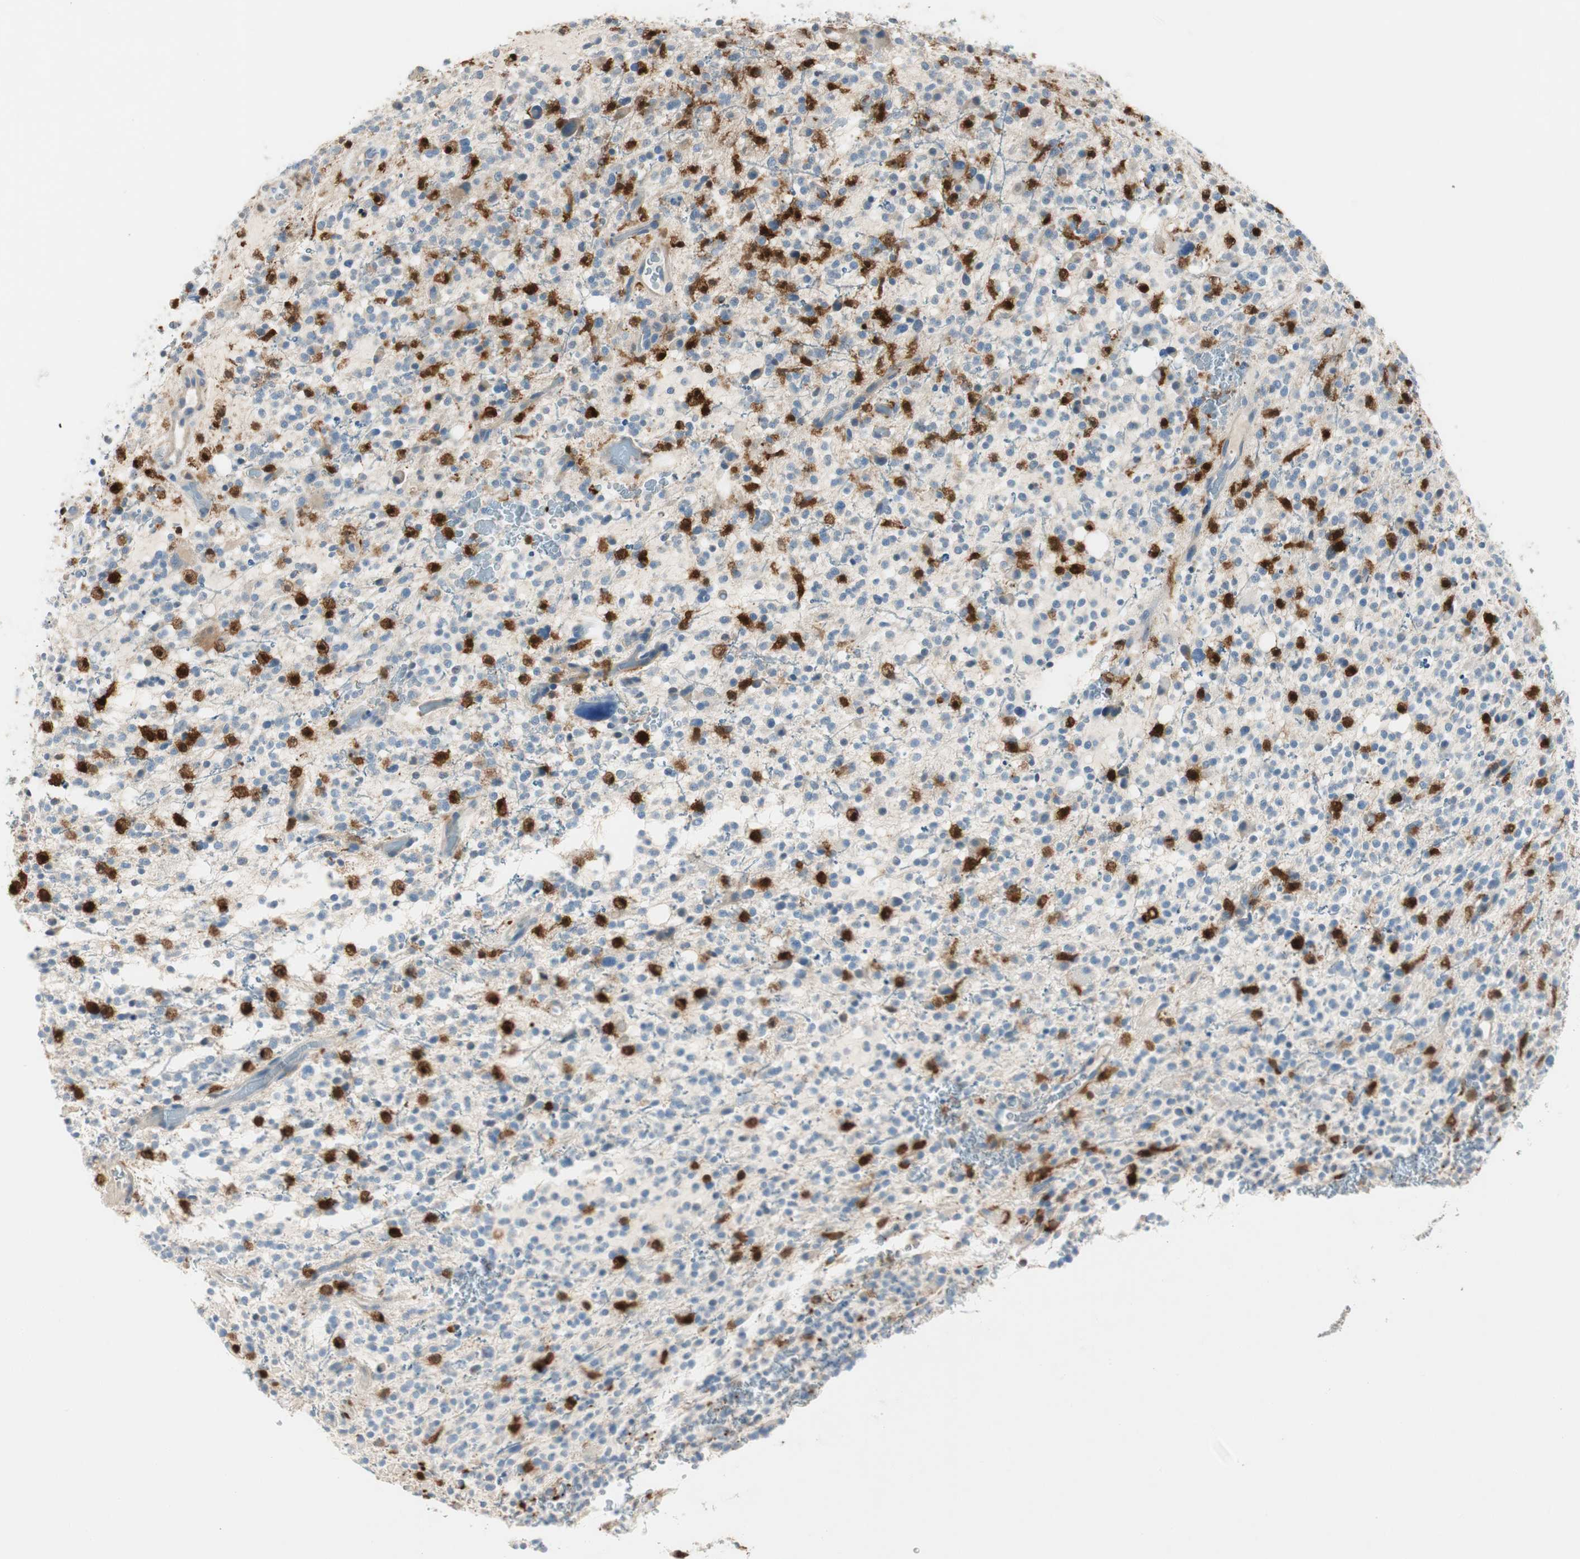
{"staining": {"intensity": "negative", "quantity": "none", "location": "none"}, "tissue": "glioma", "cell_type": "Tumor cells", "image_type": "cancer", "snomed": [{"axis": "morphology", "description": "Glioma, malignant, High grade"}, {"axis": "topography", "description": "Brain"}], "caption": "Immunohistochemistry (IHC) image of neoplastic tissue: glioma stained with DAB (3,3'-diaminobenzidine) displays no significant protein positivity in tumor cells.", "gene": "COTL1", "patient": {"sex": "male", "age": 48}}